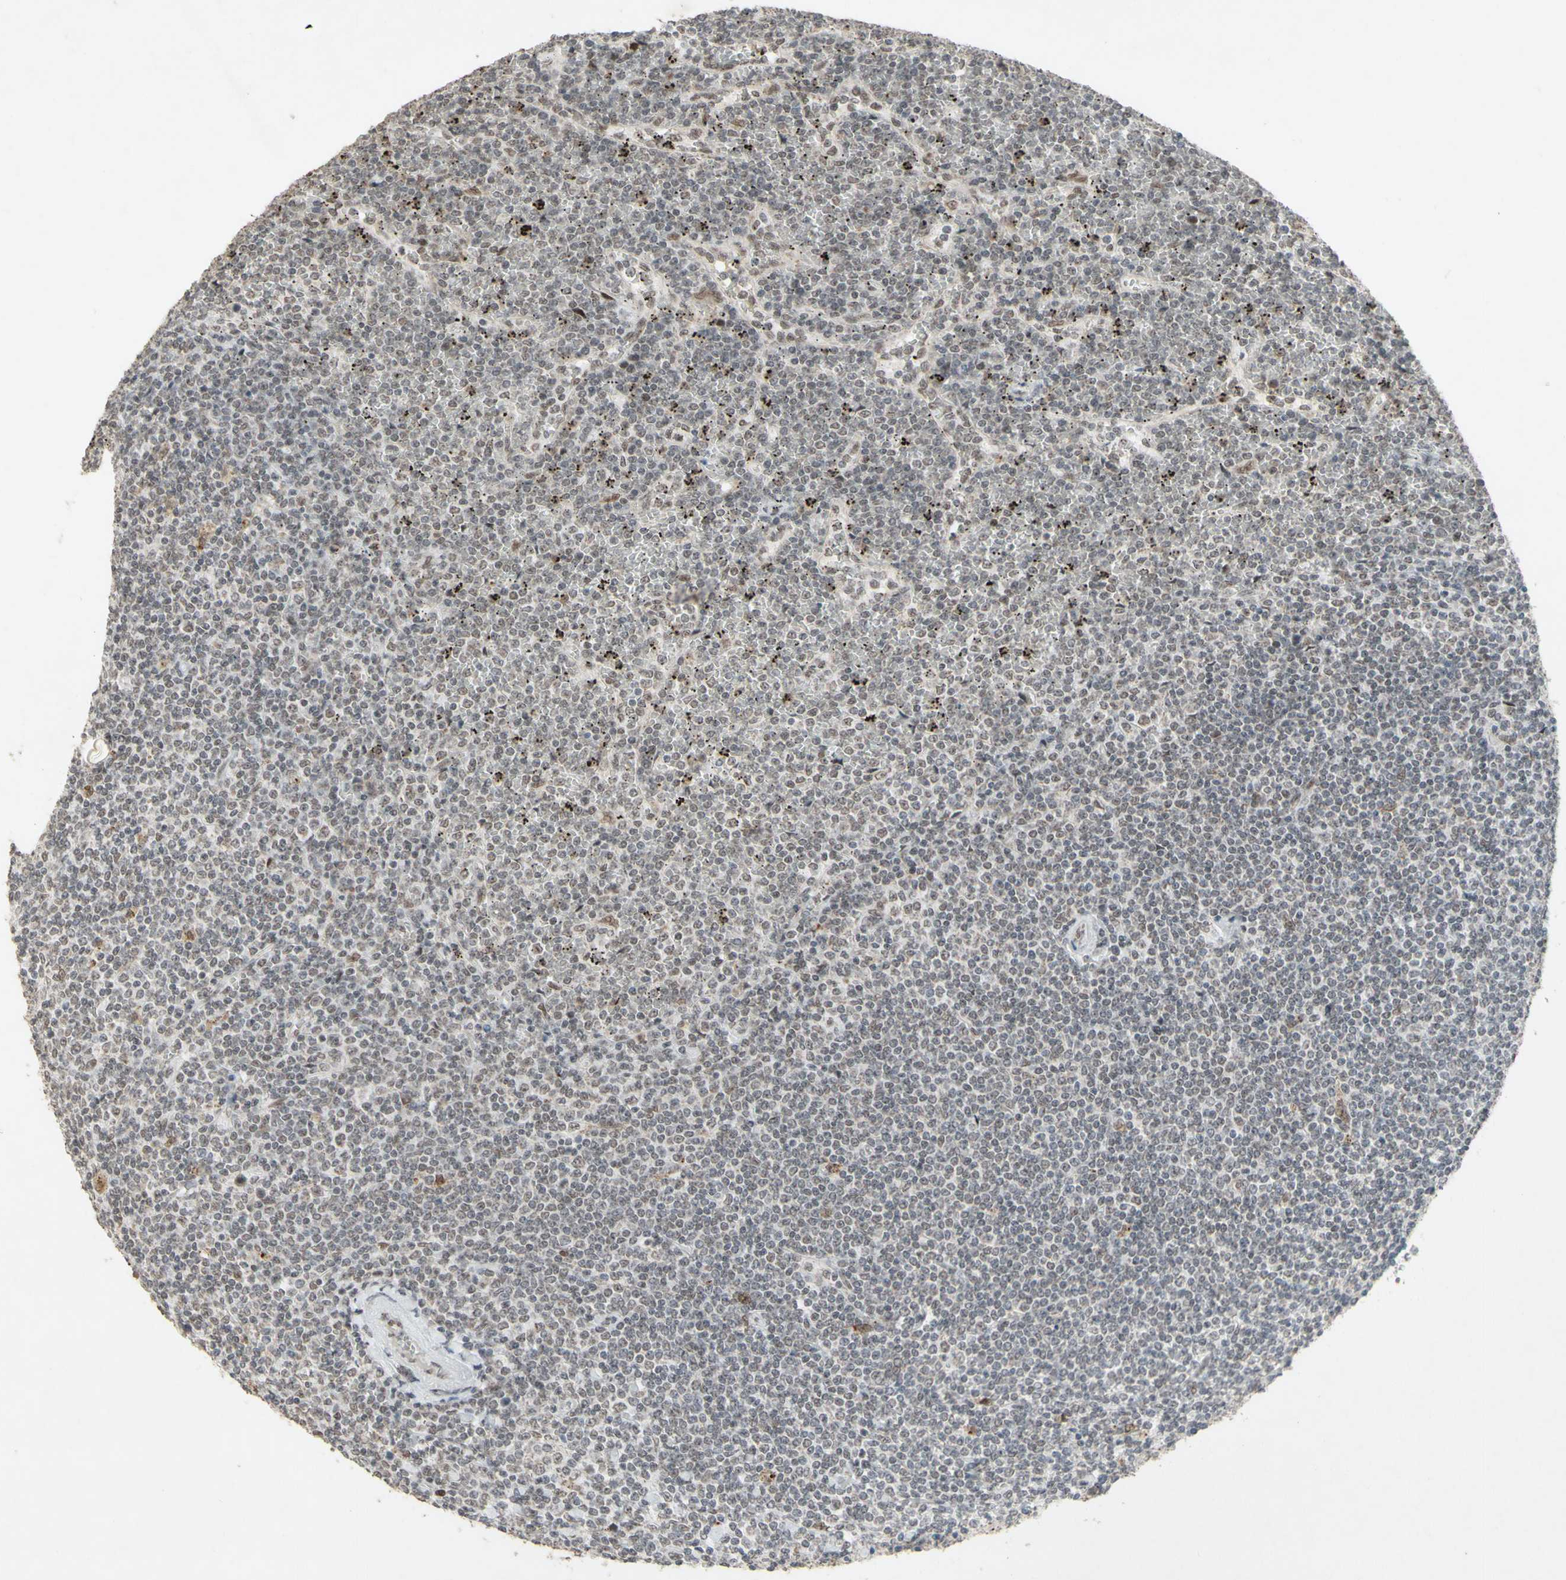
{"staining": {"intensity": "weak", "quantity": "25%-75%", "location": "nuclear"}, "tissue": "lymphoma", "cell_type": "Tumor cells", "image_type": "cancer", "snomed": [{"axis": "morphology", "description": "Malignant lymphoma, non-Hodgkin's type, Low grade"}, {"axis": "topography", "description": "Spleen"}], "caption": "This histopathology image exhibits IHC staining of human low-grade malignant lymphoma, non-Hodgkin's type, with low weak nuclear positivity in approximately 25%-75% of tumor cells.", "gene": "CENPB", "patient": {"sex": "female", "age": 19}}